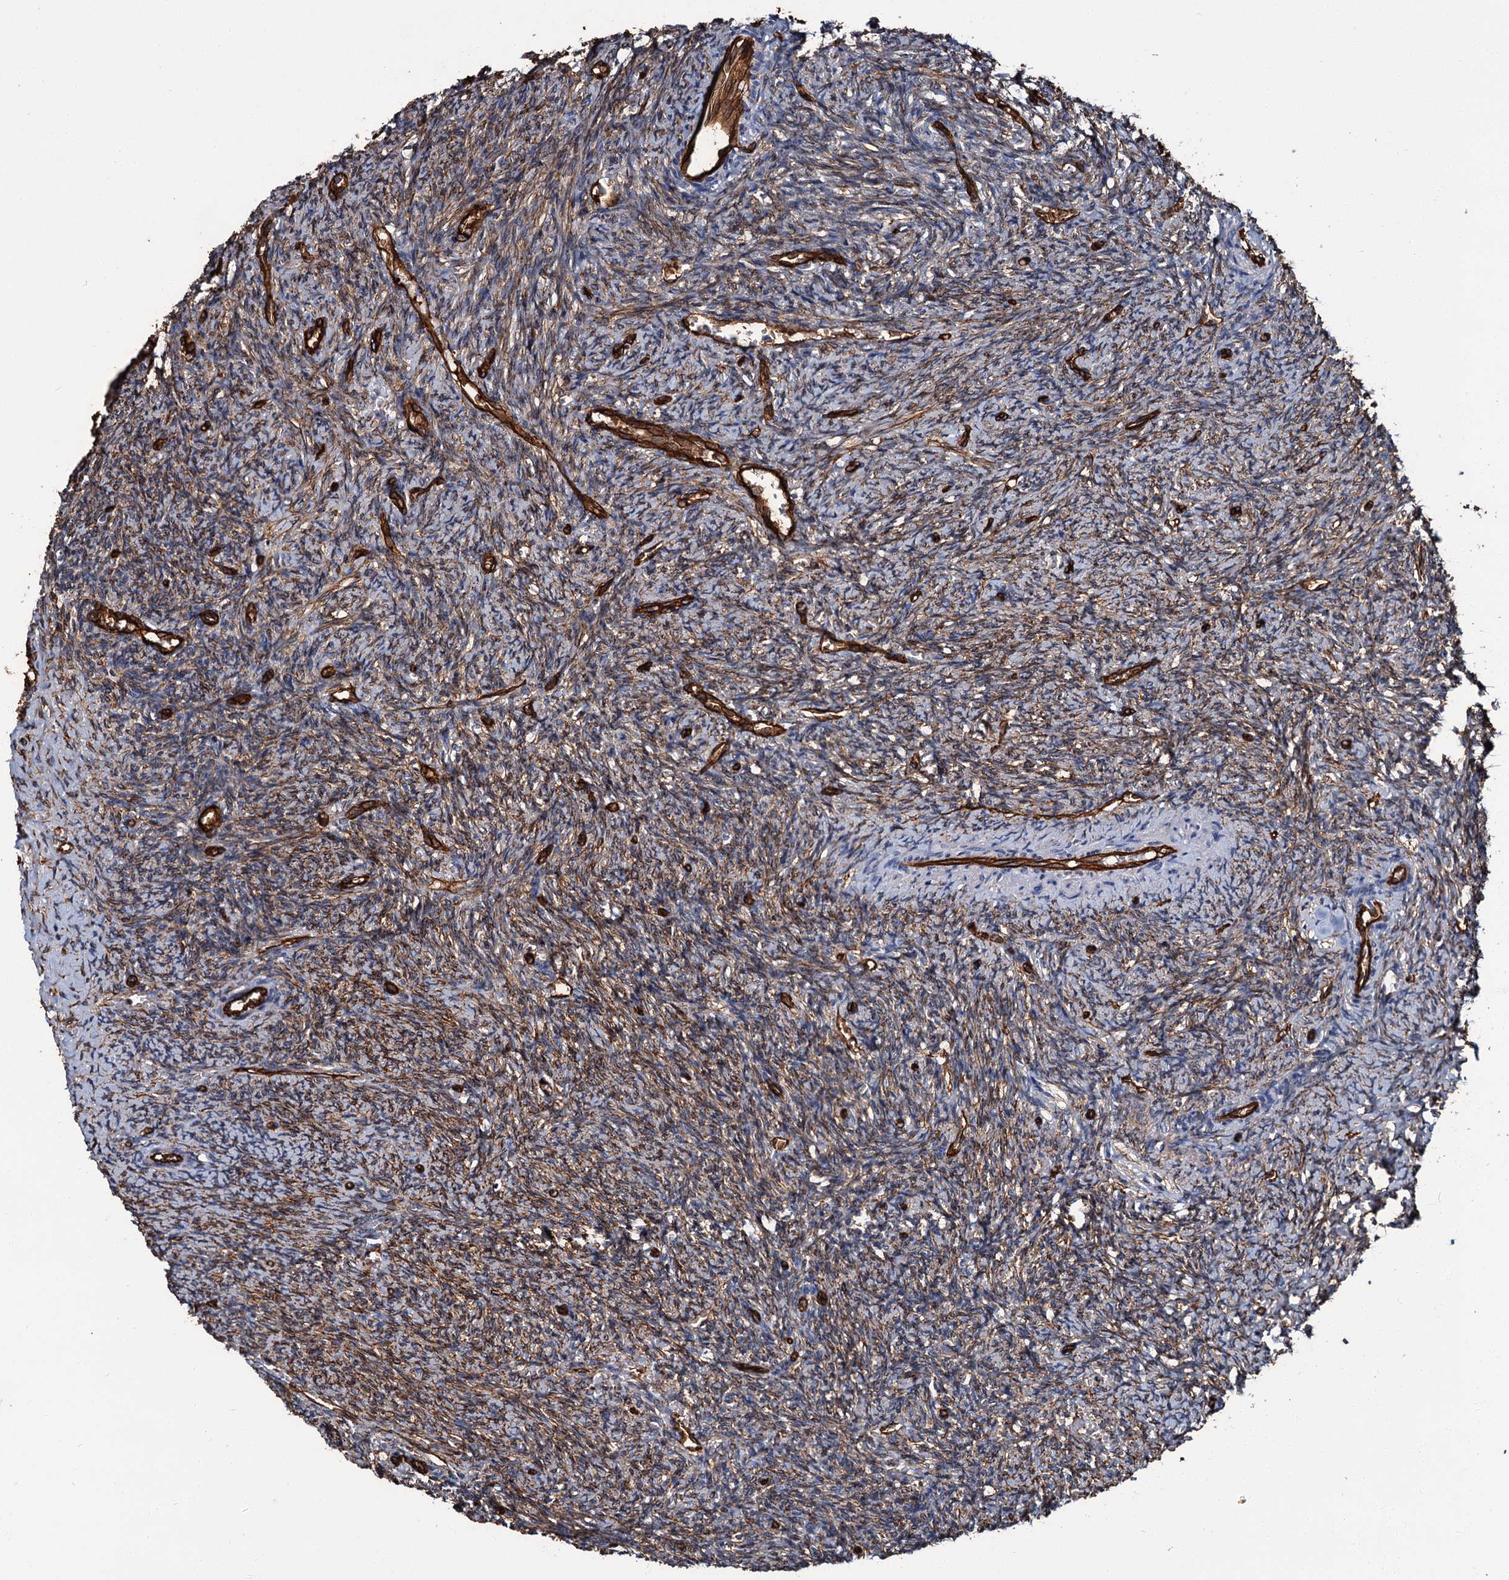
{"staining": {"intensity": "moderate", "quantity": ">75%", "location": "cytoplasmic/membranous"}, "tissue": "ovary", "cell_type": "Ovarian stroma cells", "image_type": "normal", "snomed": [{"axis": "morphology", "description": "Normal tissue, NOS"}, {"axis": "topography", "description": "Ovary"}], "caption": "Ovarian stroma cells exhibit medium levels of moderate cytoplasmic/membranous expression in approximately >75% of cells in normal ovary.", "gene": "CACNA1C", "patient": {"sex": "female", "age": 41}}